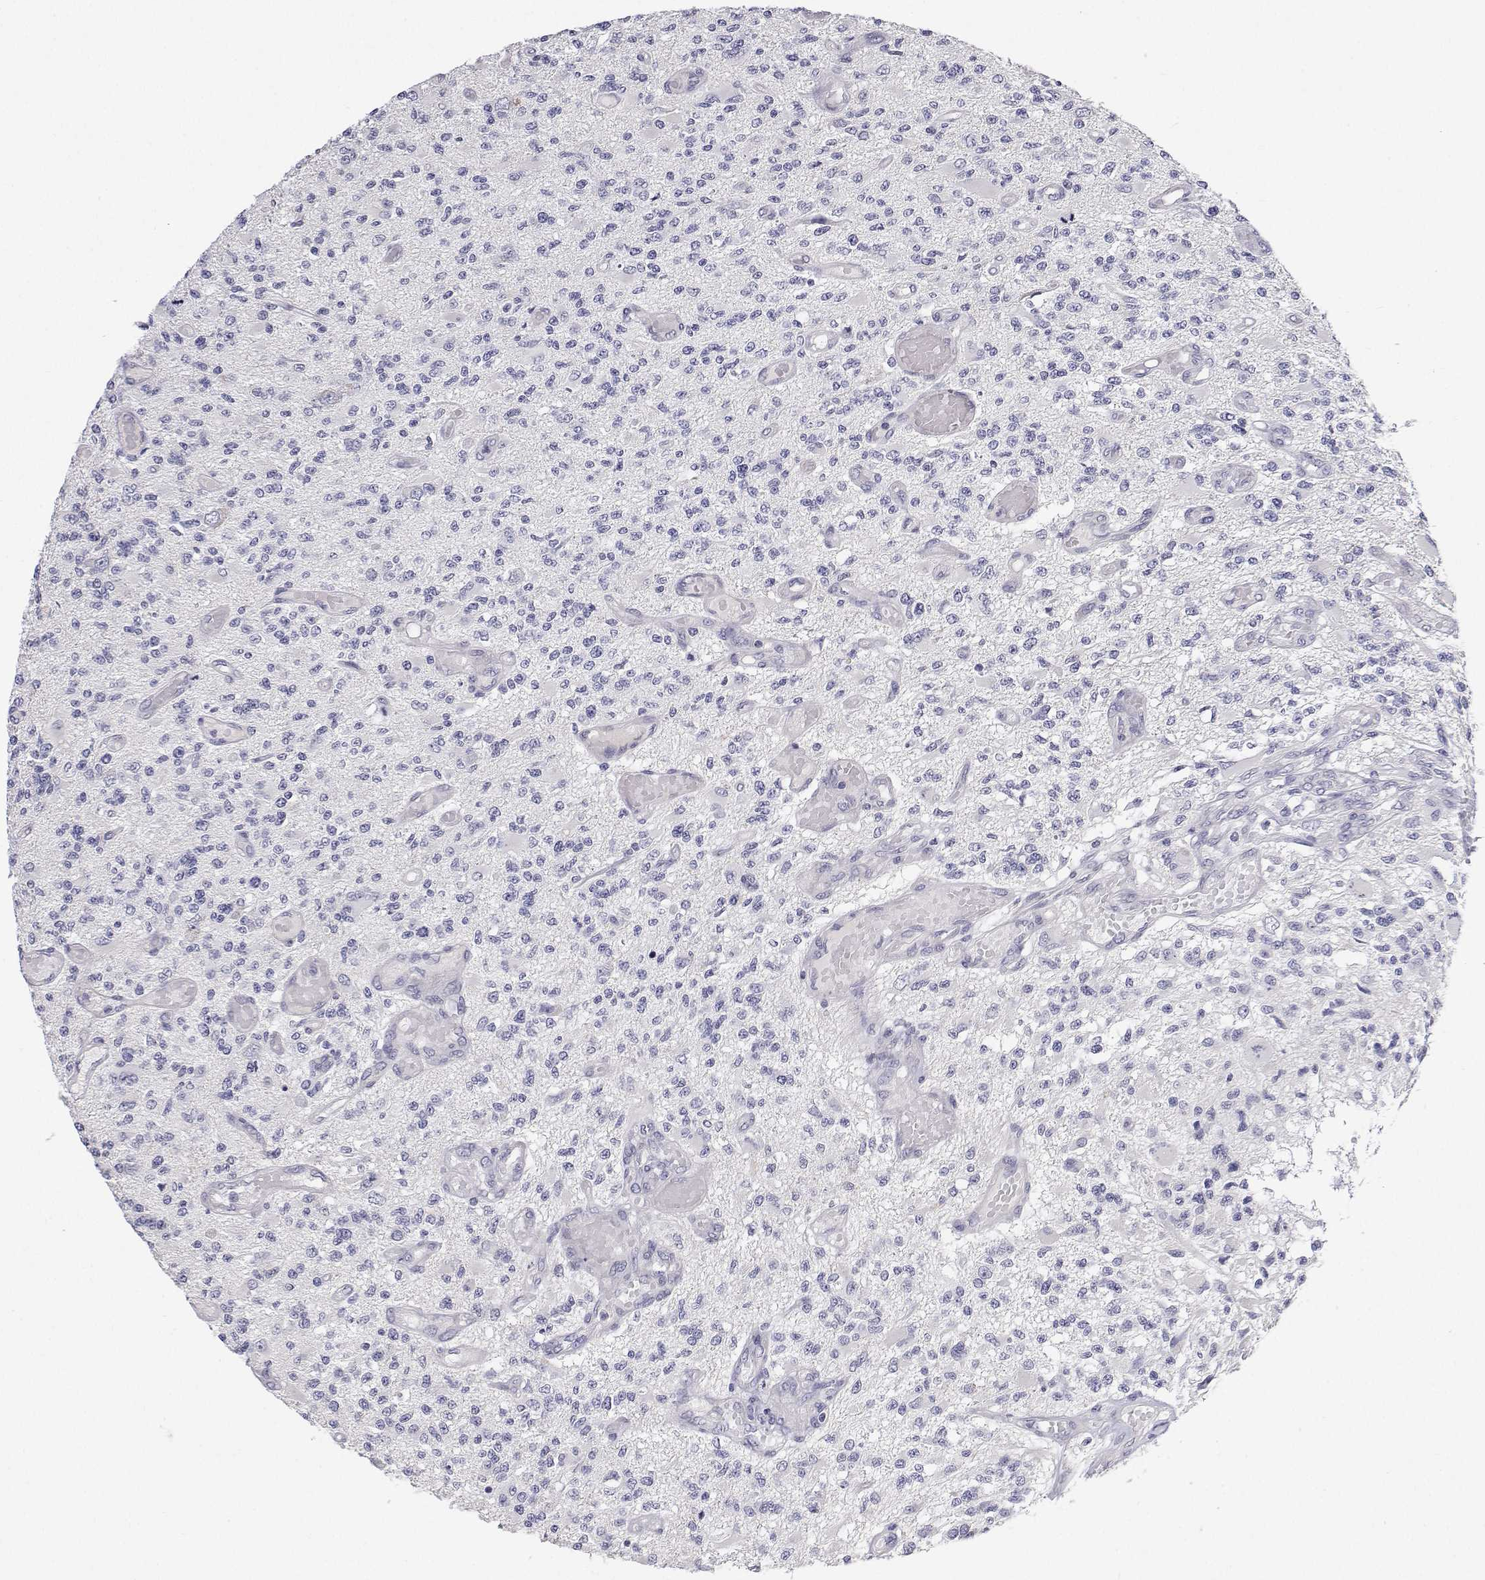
{"staining": {"intensity": "negative", "quantity": "none", "location": "none"}, "tissue": "glioma", "cell_type": "Tumor cells", "image_type": "cancer", "snomed": [{"axis": "morphology", "description": "Glioma, malignant, High grade"}, {"axis": "topography", "description": "Brain"}], "caption": "This is a histopathology image of IHC staining of malignant high-grade glioma, which shows no staining in tumor cells.", "gene": "ANKRD65", "patient": {"sex": "female", "age": 63}}